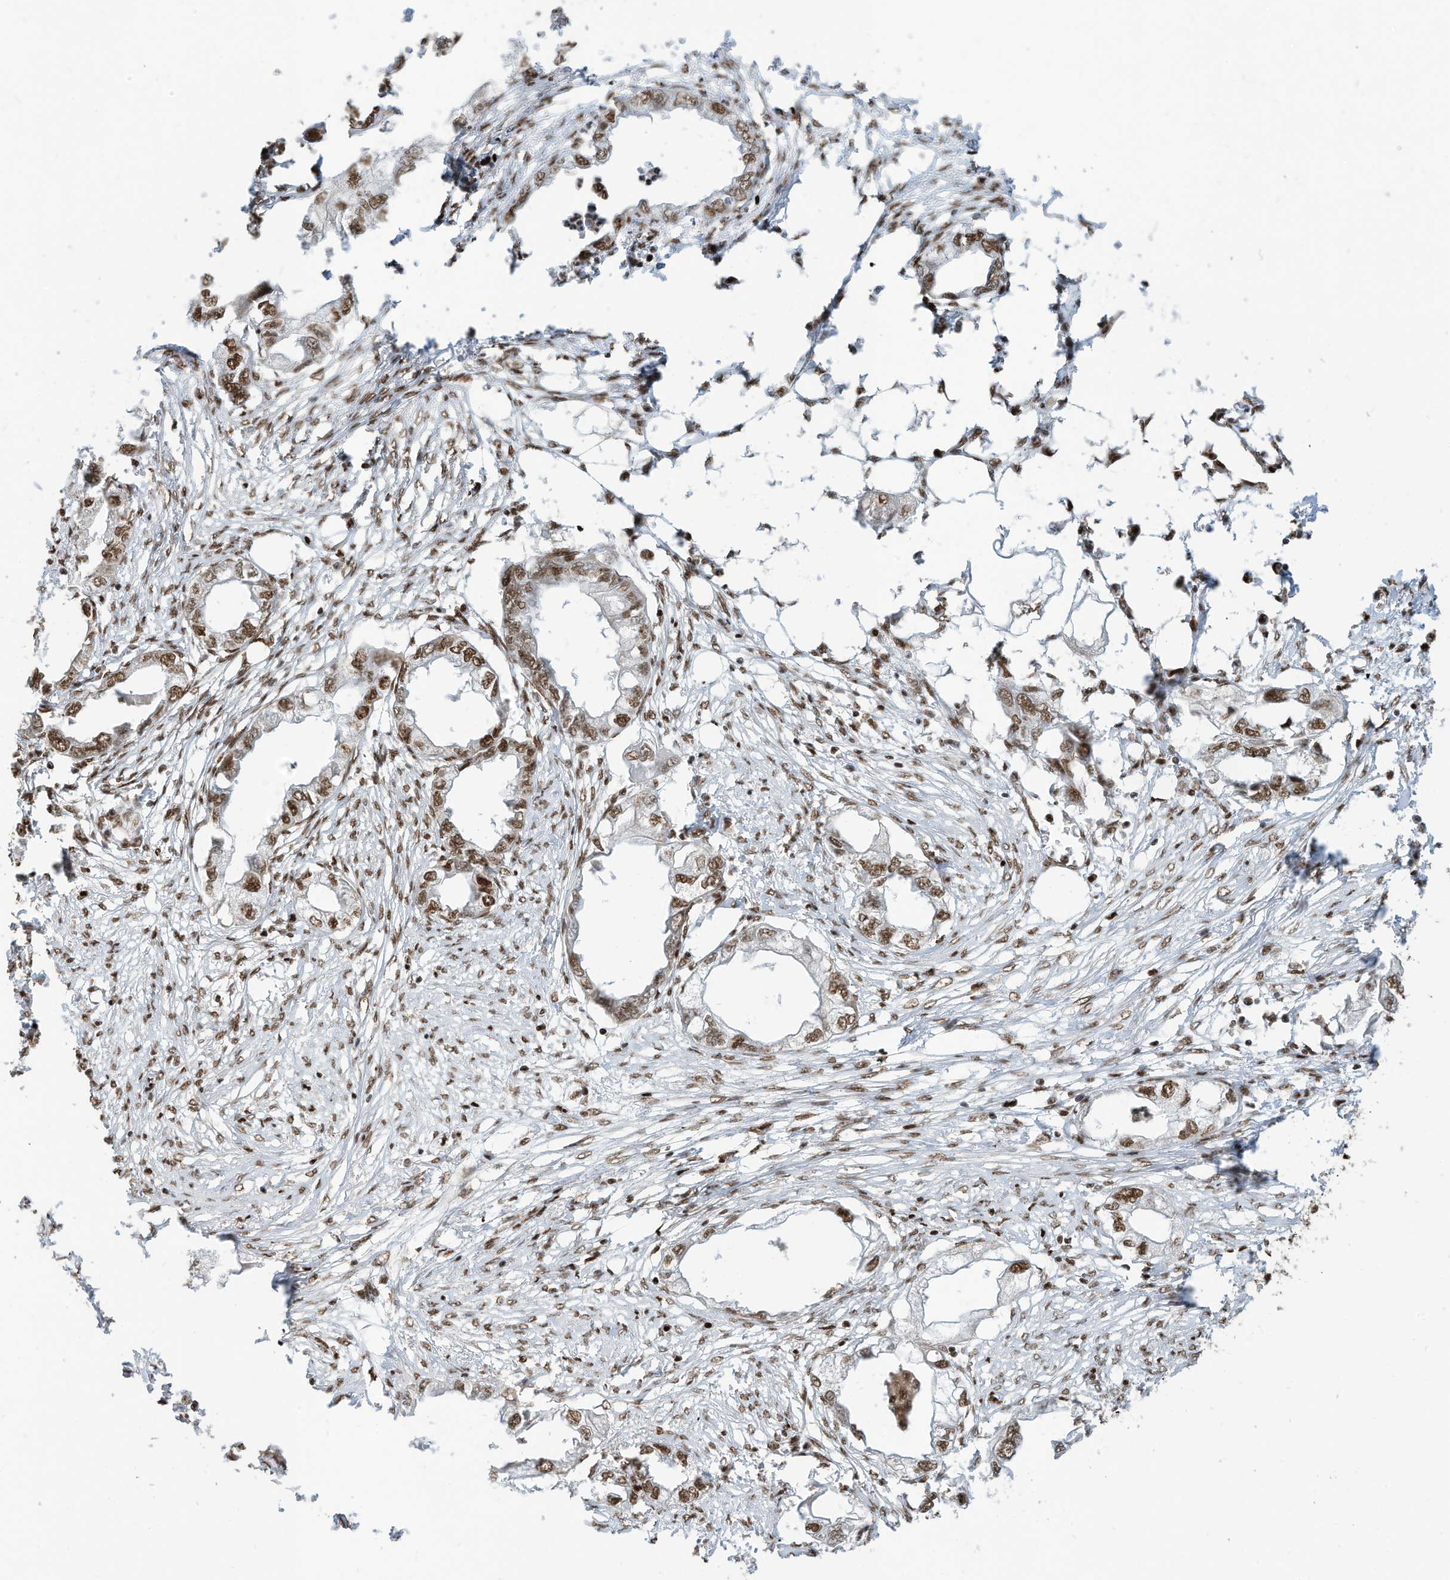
{"staining": {"intensity": "moderate", "quantity": ">75%", "location": "nuclear"}, "tissue": "endometrial cancer", "cell_type": "Tumor cells", "image_type": "cancer", "snomed": [{"axis": "morphology", "description": "Adenocarcinoma, NOS"}, {"axis": "morphology", "description": "Adenocarcinoma, metastatic, NOS"}, {"axis": "topography", "description": "Adipose tissue"}, {"axis": "topography", "description": "Endometrium"}], "caption": "IHC image of neoplastic tissue: human metastatic adenocarcinoma (endometrial) stained using IHC displays medium levels of moderate protein expression localized specifically in the nuclear of tumor cells, appearing as a nuclear brown color.", "gene": "SAMD15", "patient": {"sex": "female", "age": 67}}